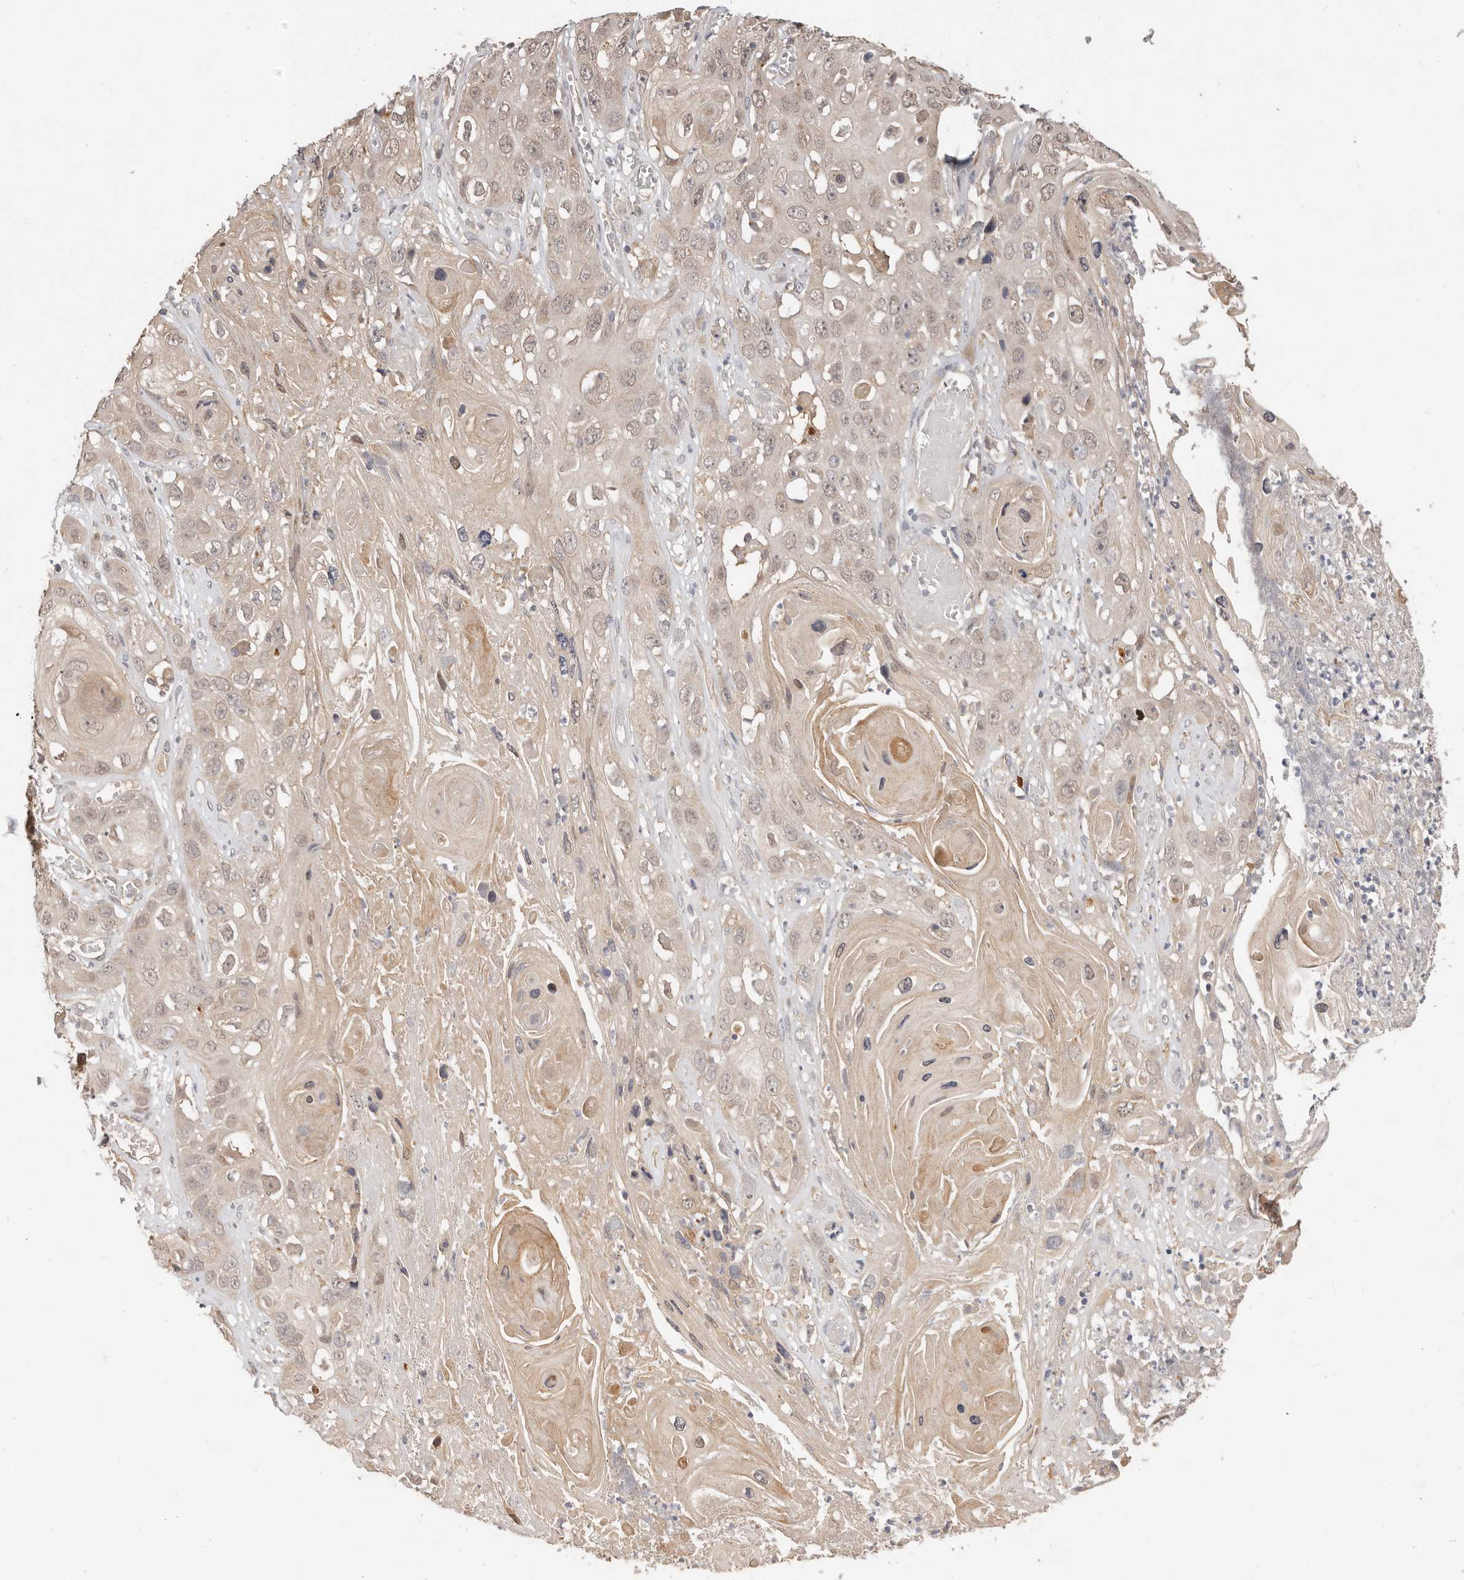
{"staining": {"intensity": "weak", "quantity": ">75%", "location": "nuclear"}, "tissue": "skin cancer", "cell_type": "Tumor cells", "image_type": "cancer", "snomed": [{"axis": "morphology", "description": "Squamous cell carcinoma, NOS"}, {"axis": "topography", "description": "Skin"}], "caption": "The immunohistochemical stain labels weak nuclear positivity in tumor cells of skin cancer tissue. Using DAB (brown) and hematoxylin (blue) stains, captured at high magnification using brightfield microscopy.", "gene": "MTFR2", "patient": {"sex": "male", "age": 55}}